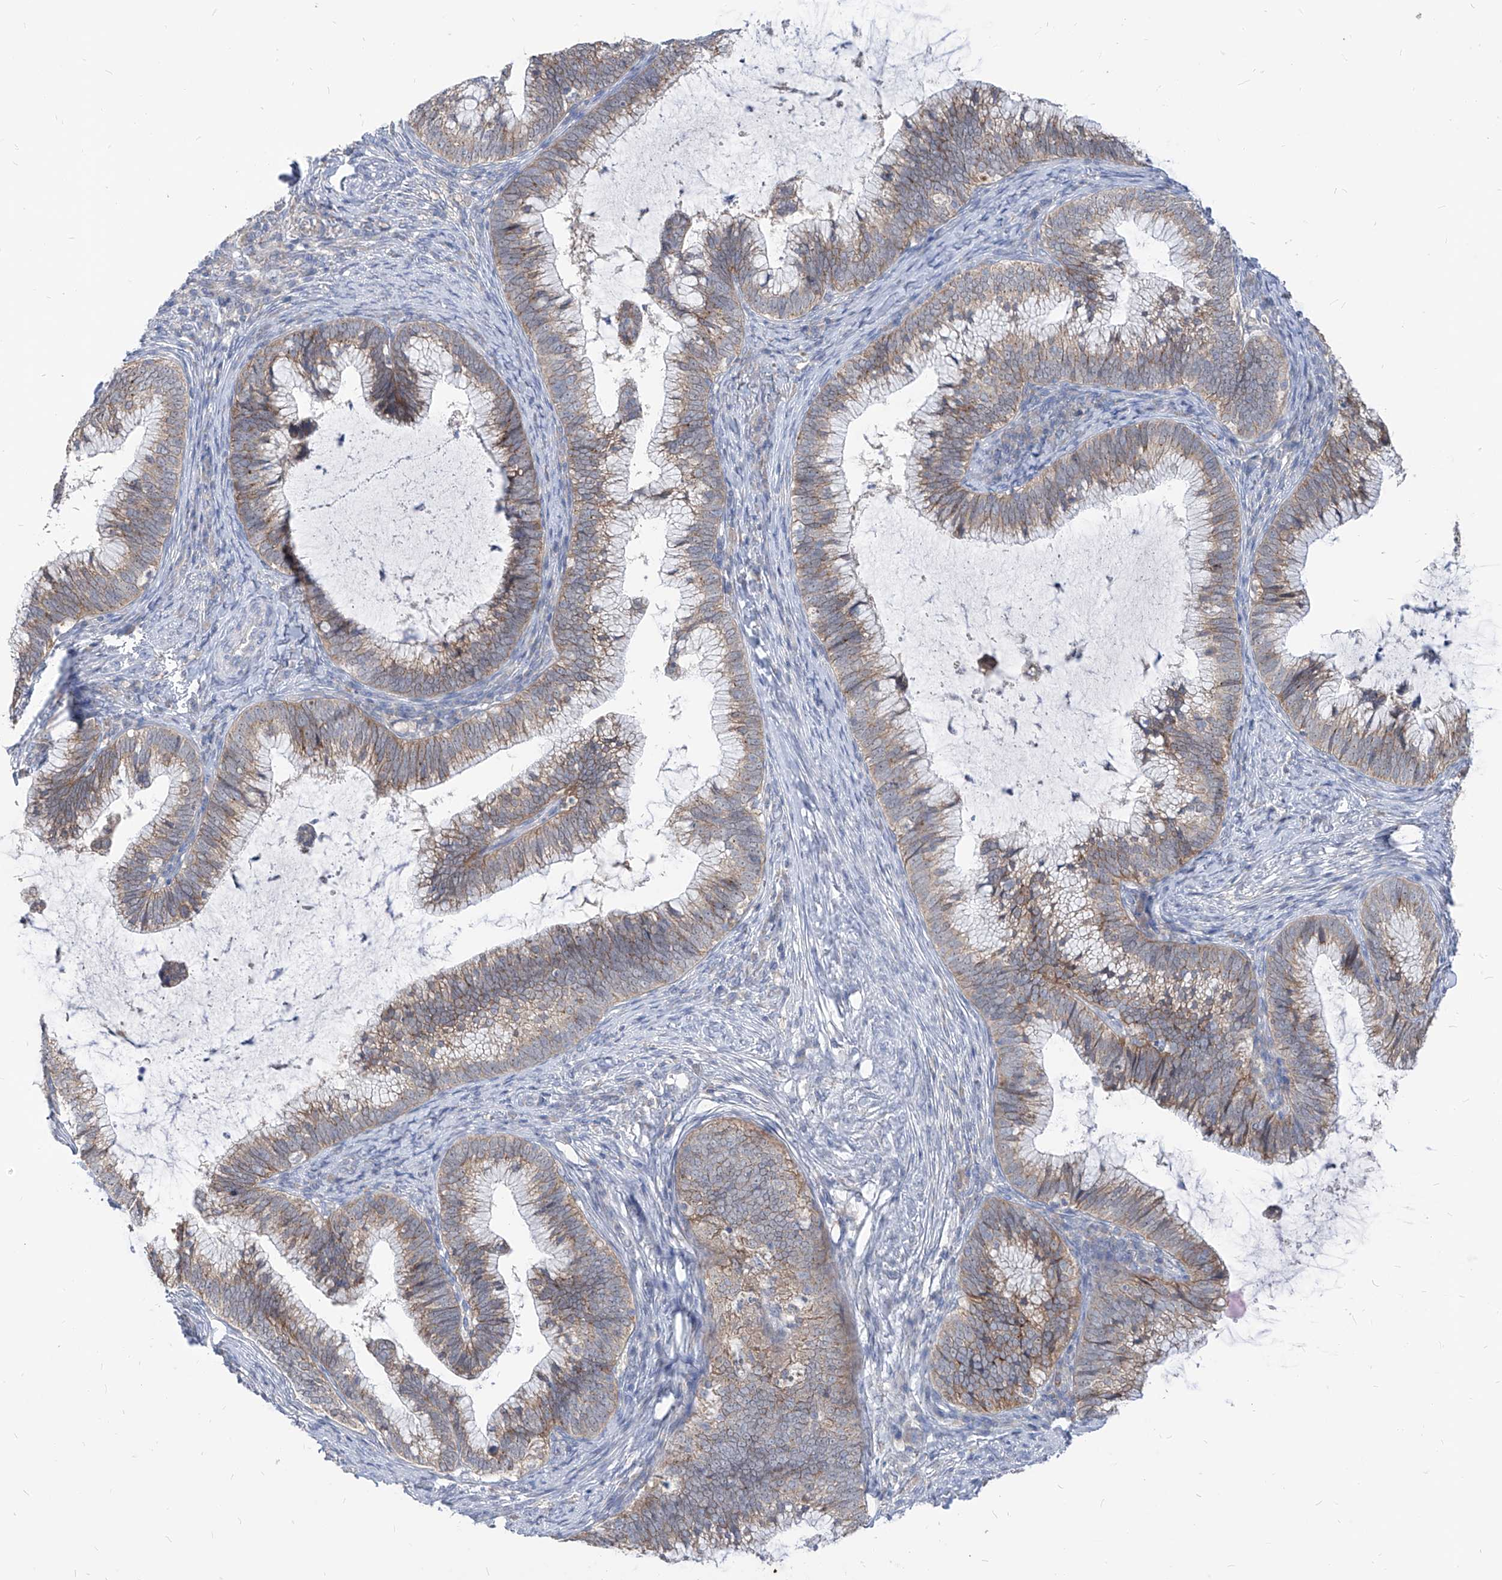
{"staining": {"intensity": "moderate", "quantity": ">75%", "location": "cytoplasmic/membranous"}, "tissue": "cervical cancer", "cell_type": "Tumor cells", "image_type": "cancer", "snomed": [{"axis": "morphology", "description": "Adenocarcinoma, NOS"}, {"axis": "topography", "description": "Cervix"}], "caption": "The photomicrograph displays a brown stain indicating the presence of a protein in the cytoplasmic/membranous of tumor cells in cervical cancer (adenocarcinoma). Nuclei are stained in blue.", "gene": "AGPS", "patient": {"sex": "female", "age": 36}}